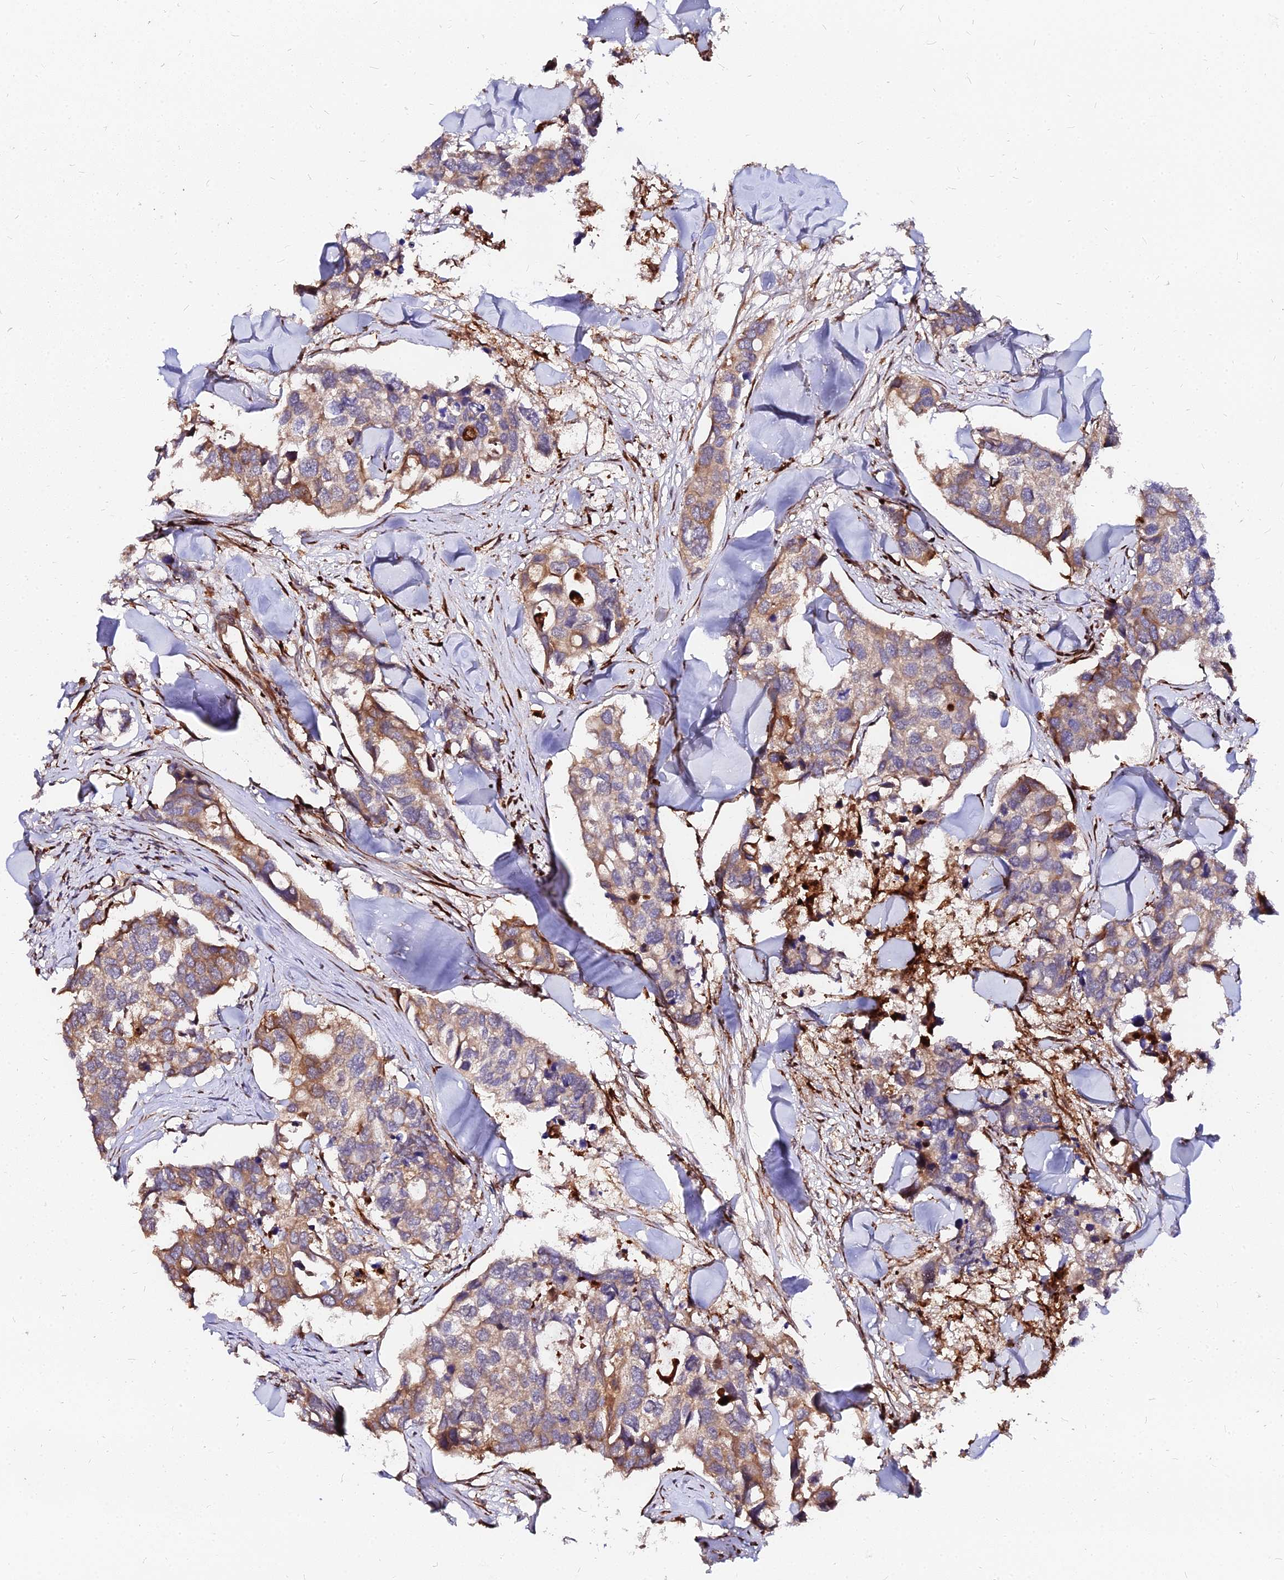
{"staining": {"intensity": "moderate", "quantity": "25%-75%", "location": "cytoplasmic/membranous"}, "tissue": "breast cancer", "cell_type": "Tumor cells", "image_type": "cancer", "snomed": [{"axis": "morphology", "description": "Duct carcinoma"}, {"axis": "topography", "description": "Breast"}], "caption": "Immunohistochemistry staining of breast cancer (invasive ductal carcinoma), which reveals medium levels of moderate cytoplasmic/membranous positivity in about 25%-75% of tumor cells indicating moderate cytoplasmic/membranous protein staining. The staining was performed using DAB (brown) for protein detection and nuclei were counterstained in hematoxylin (blue).", "gene": "PDE4D", "patient": {"sex": "female", "age": 83}}